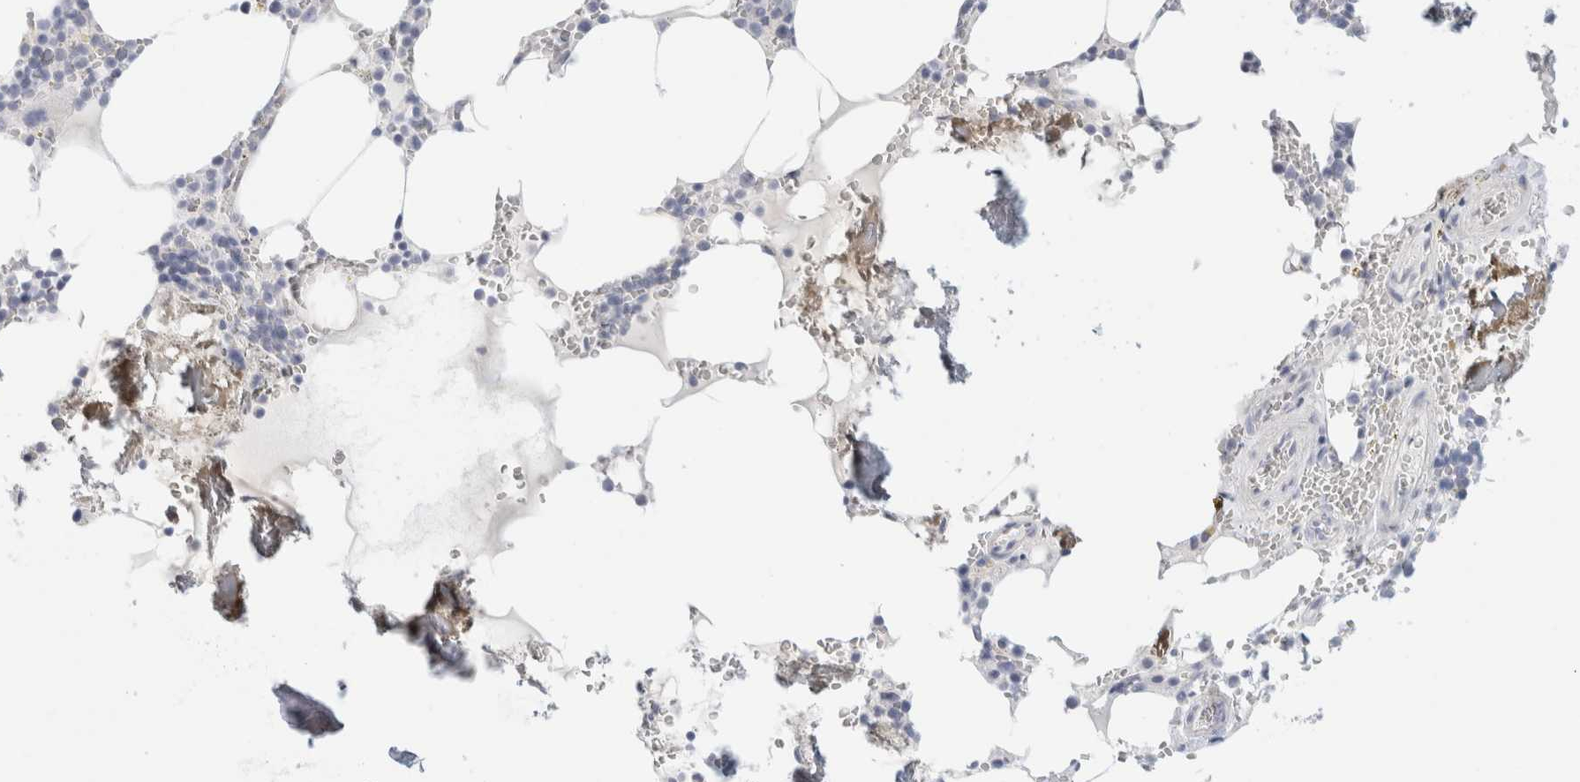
{"staining": {"intensity": "negative", "quantity": "none", "location": "none"}, "tissue": "bone marrow", "cell_type": "Hematopoietic cells", "image_type": "normal", "snomed": [{"axis": "morphology", "description": "Normal tissue, NOS"}, {"axis": "topography", "description": "Bone marrow"}], "caption": "An image of human bone marrow is negative for staining in hematopoietic cells. (Immunohistochemistry, brightfield microscopy, high magnification).", "gene": "RTN4", "patient": {"sex": "male", "age": 70}}